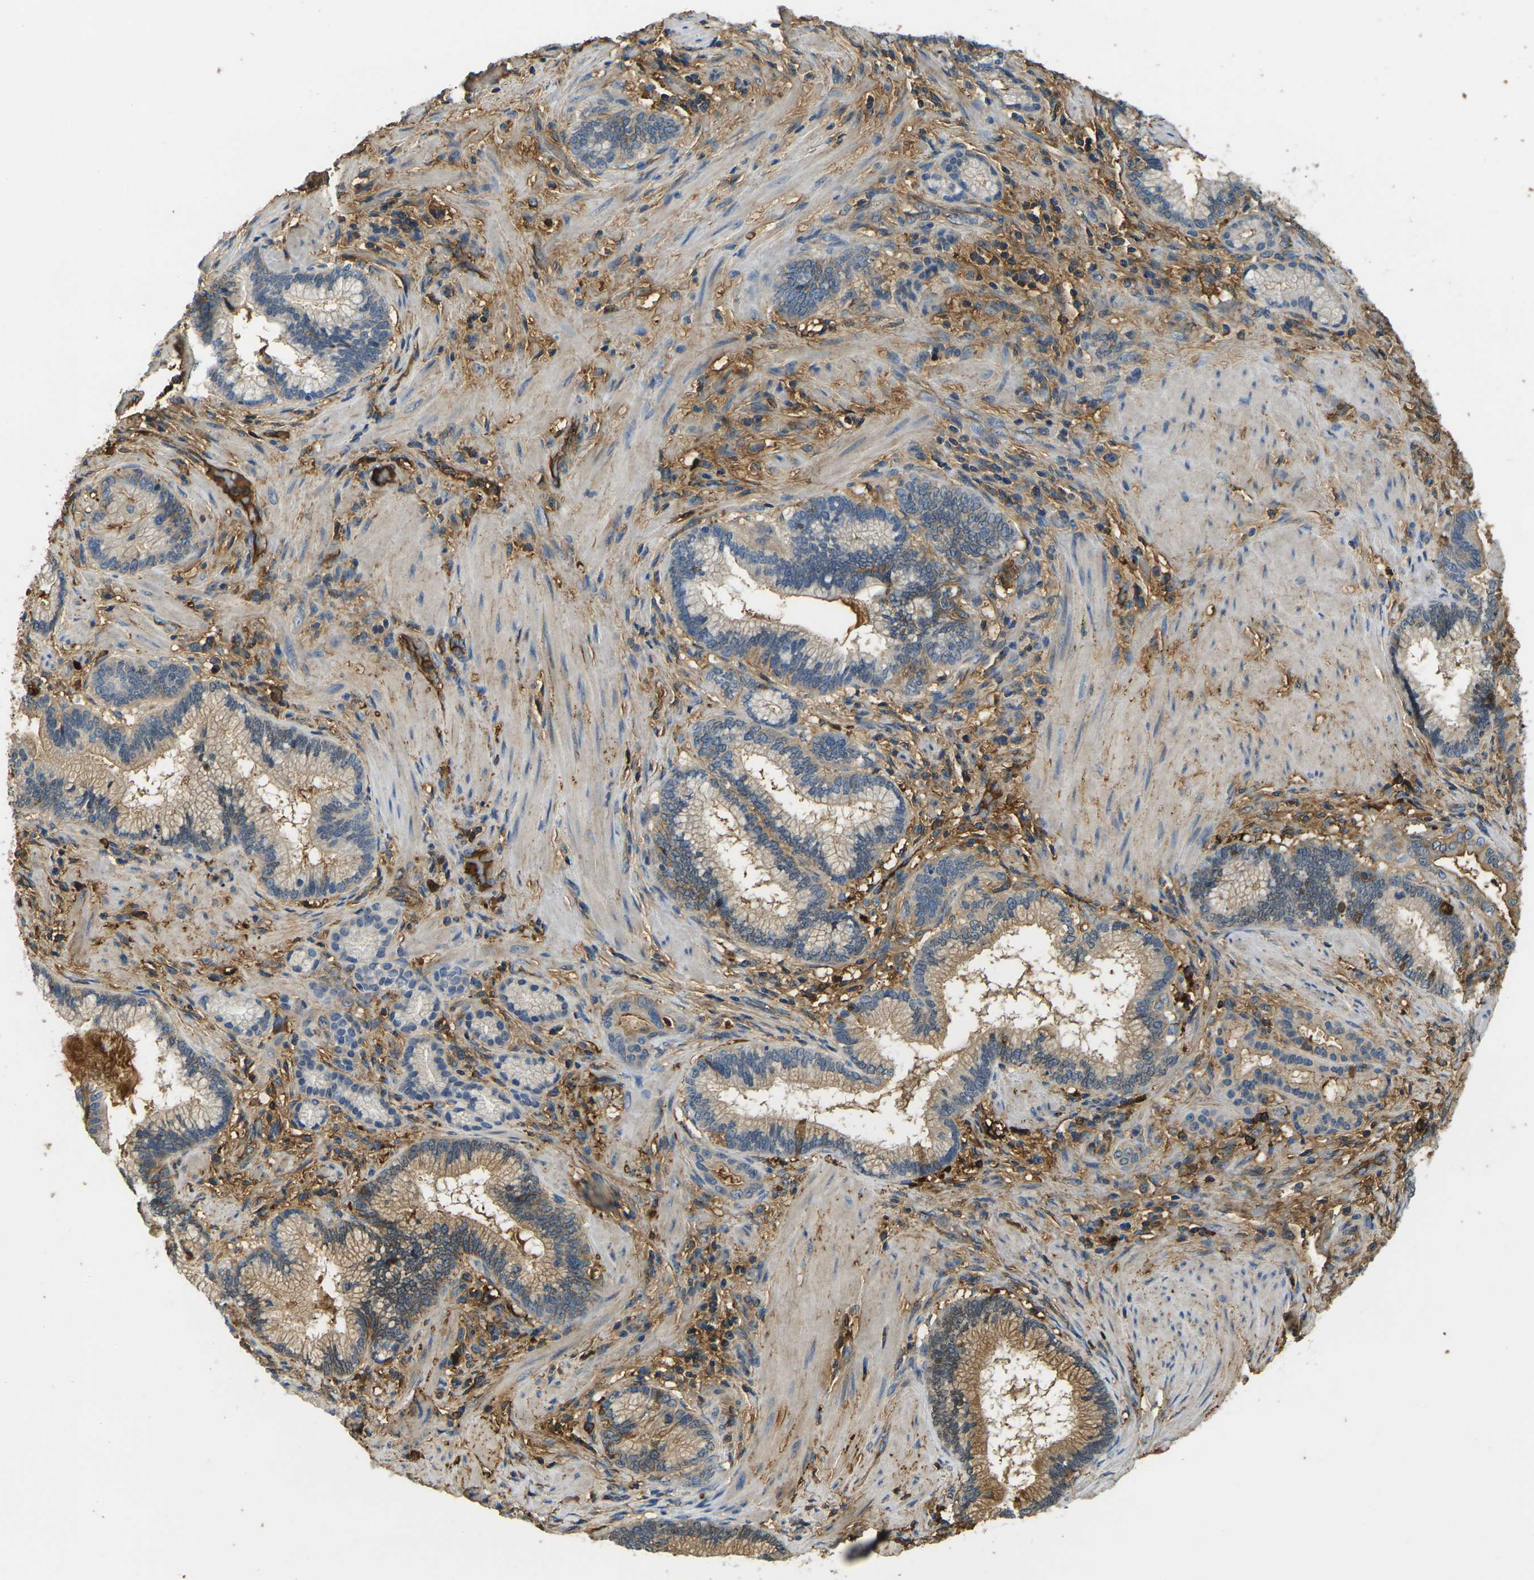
{"staining": {"intensity": "moderate", "quantity": "25%-75%", "location": "cytoplasmic/membranous"}, "tissue": "pancreatic cancer", "cell_type": "Tumor cells", "image_type": "cancer", "snomed": [{"axis": "morphology", "description": "Adenocarcinoma, NOS"}, {"axis": "topography", "description": "Pancreas"}], "caption": "Human pancreatic cancer stained with a brown dye shows moderate cytoplasmic/membranous positive positivity in about 25%-75% of tumor cells.", "gene": "PLCD1", "patient": {"sex": "female", "age": 64}}